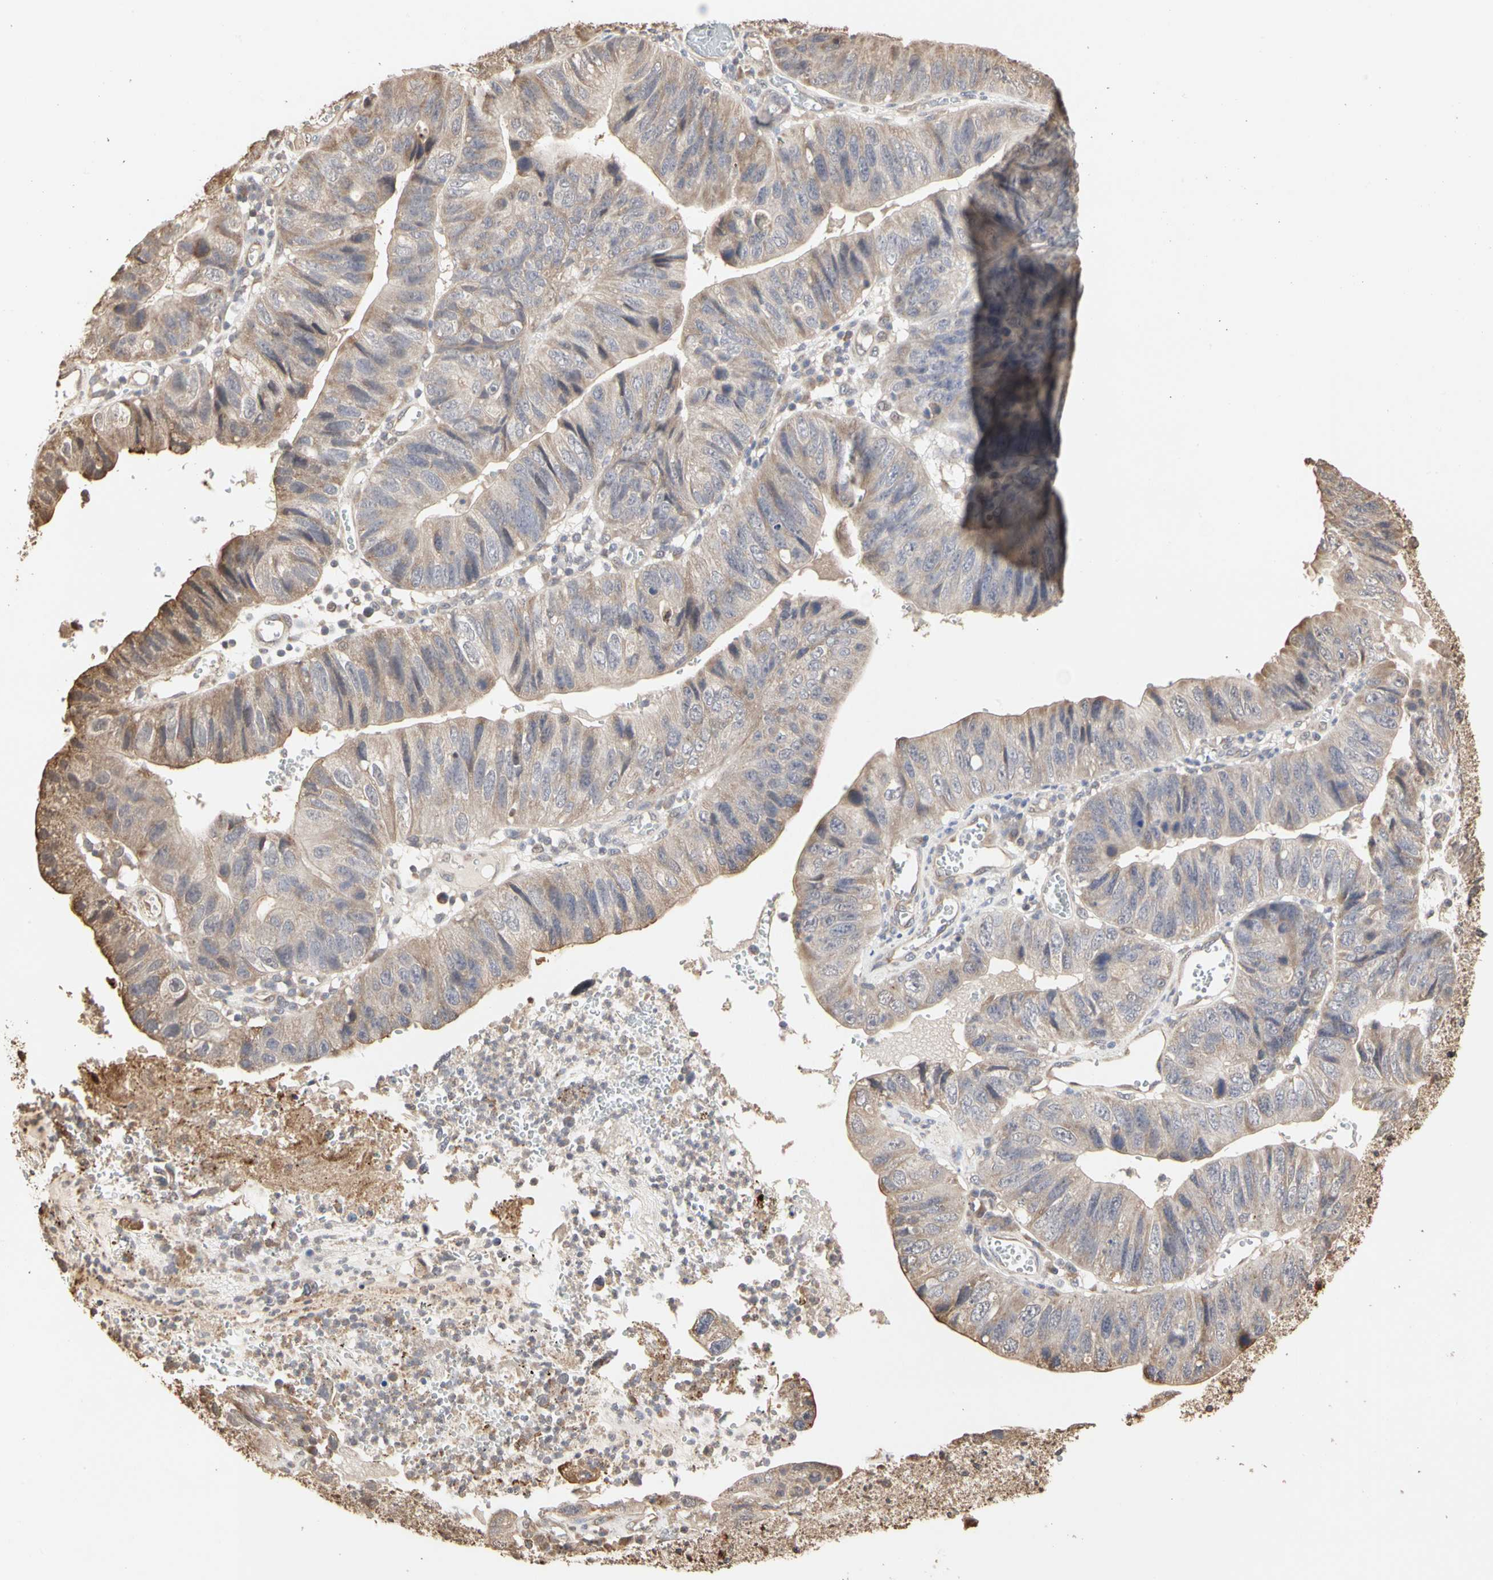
{"staining": {"intensity": "weak", "quantity": ">75%", "location": "cytoplasmic/membranous"}, "tissue": "stomach cancer", "cell_type": "Tumor cells", "image_type": "cancer", "snomed": [{"axis": "morphology", "description": "Adenocarcinoma, NOS"}, {"axis": "topography", "description": "Stomach"}], "caption": "Stomach cancer (adenocarcinoma) stained for a protein shows weak cytoplasmic/membranous positivity in tumor cells. (IHC, brightfield microscopy, high magnification).", "gene": "TAOK1", "patient": {"sex": "male", "age": 59}}